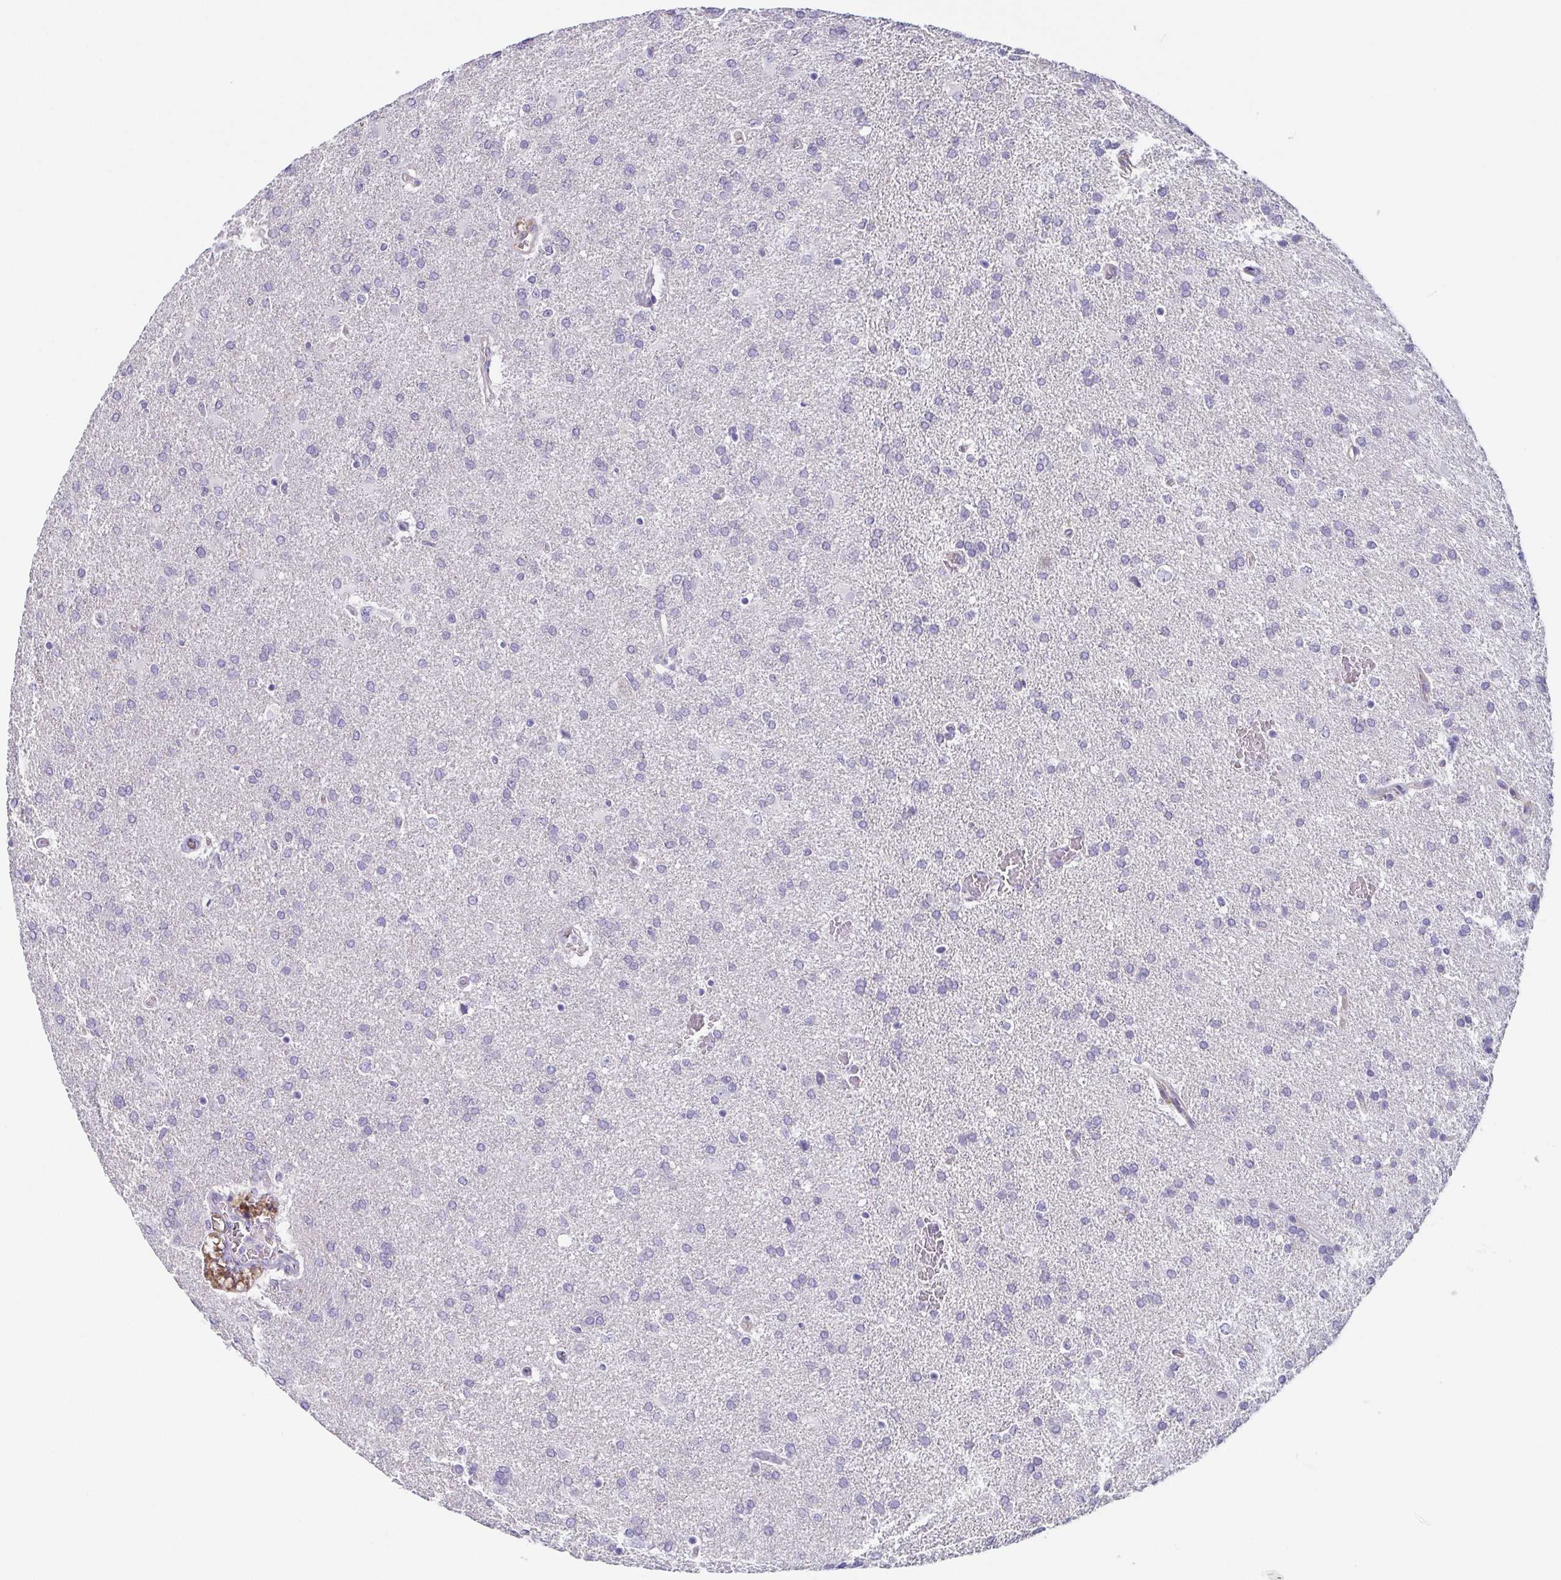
{"staining": {"intensity": "negative", "quantity": "none", "location": "none"}, "tissue": "glioma", "cell_type": "Tumor cells", "image_type": "cancer", "snomed": [{"axis": "morphology", "description": "Glioma, malignant, High grade"}, {"axis": "topography", "description": "Brain"}], "caption": "Immunohistochemistry (IHC) of glioma shows no positivity in tumor cells.", "gene": "COL17A1", "patient": {"sex": "male", "age": 68}}